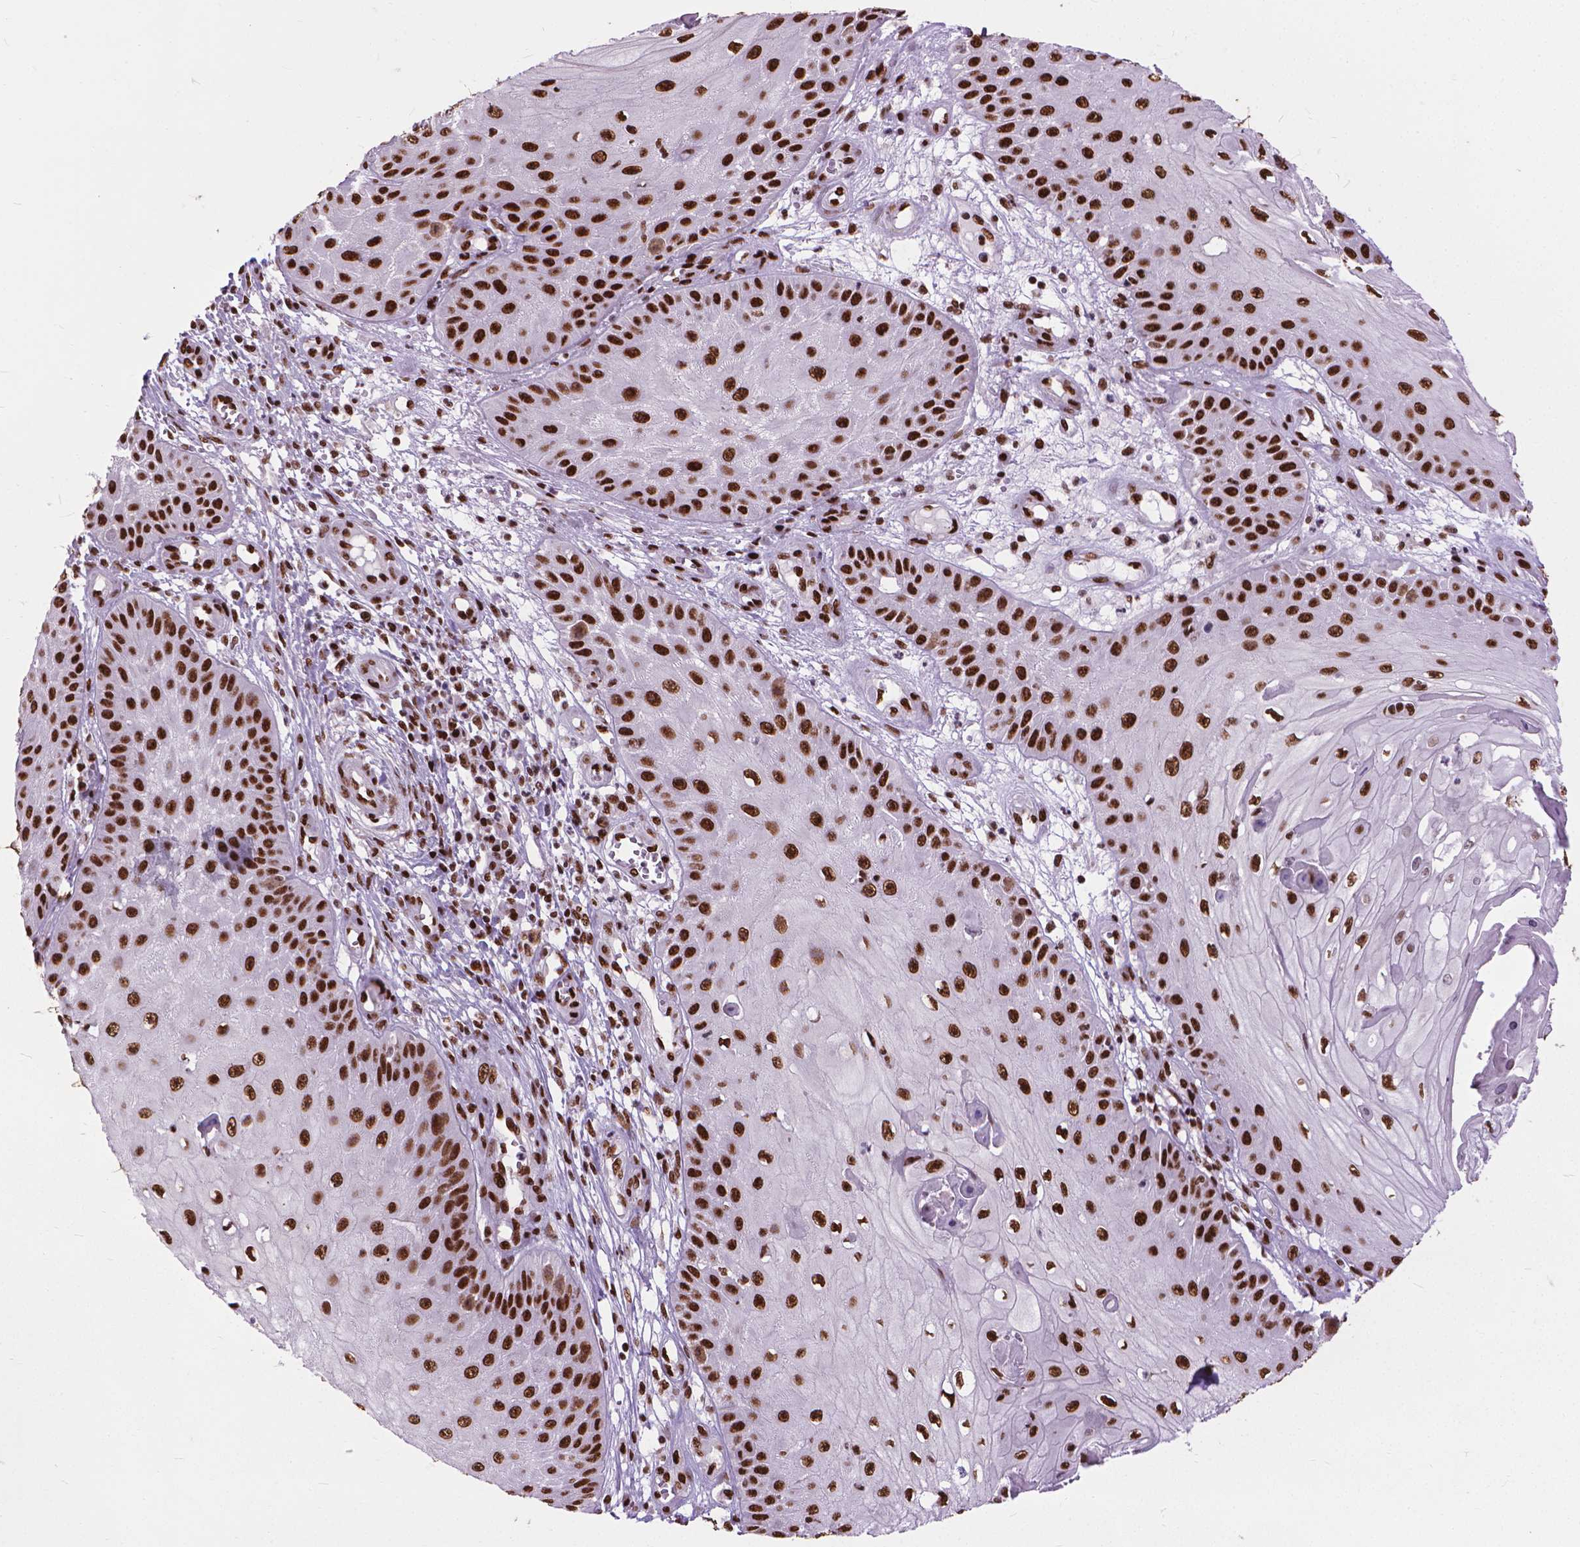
{"staining": {"intensity": "strong", "quantity": ">75%", "location": "nuclear"}, "tissue": "skin cancer", "cell_type": "Tumor cells", "image_type": "cancer", "snomed": [{"axis": "morphology", "description": "Squamous cell carcinoma, NOS"}, {"axis": "topography", "description": "Skin"}], "caption": "Immunohistochemical staining of human skin cancer exhibits high levels of strong nuclear expression in approximately >75% of tumor cells.", "gene": "AKAP8", "patient": {"sex": "male", "age": 70}}